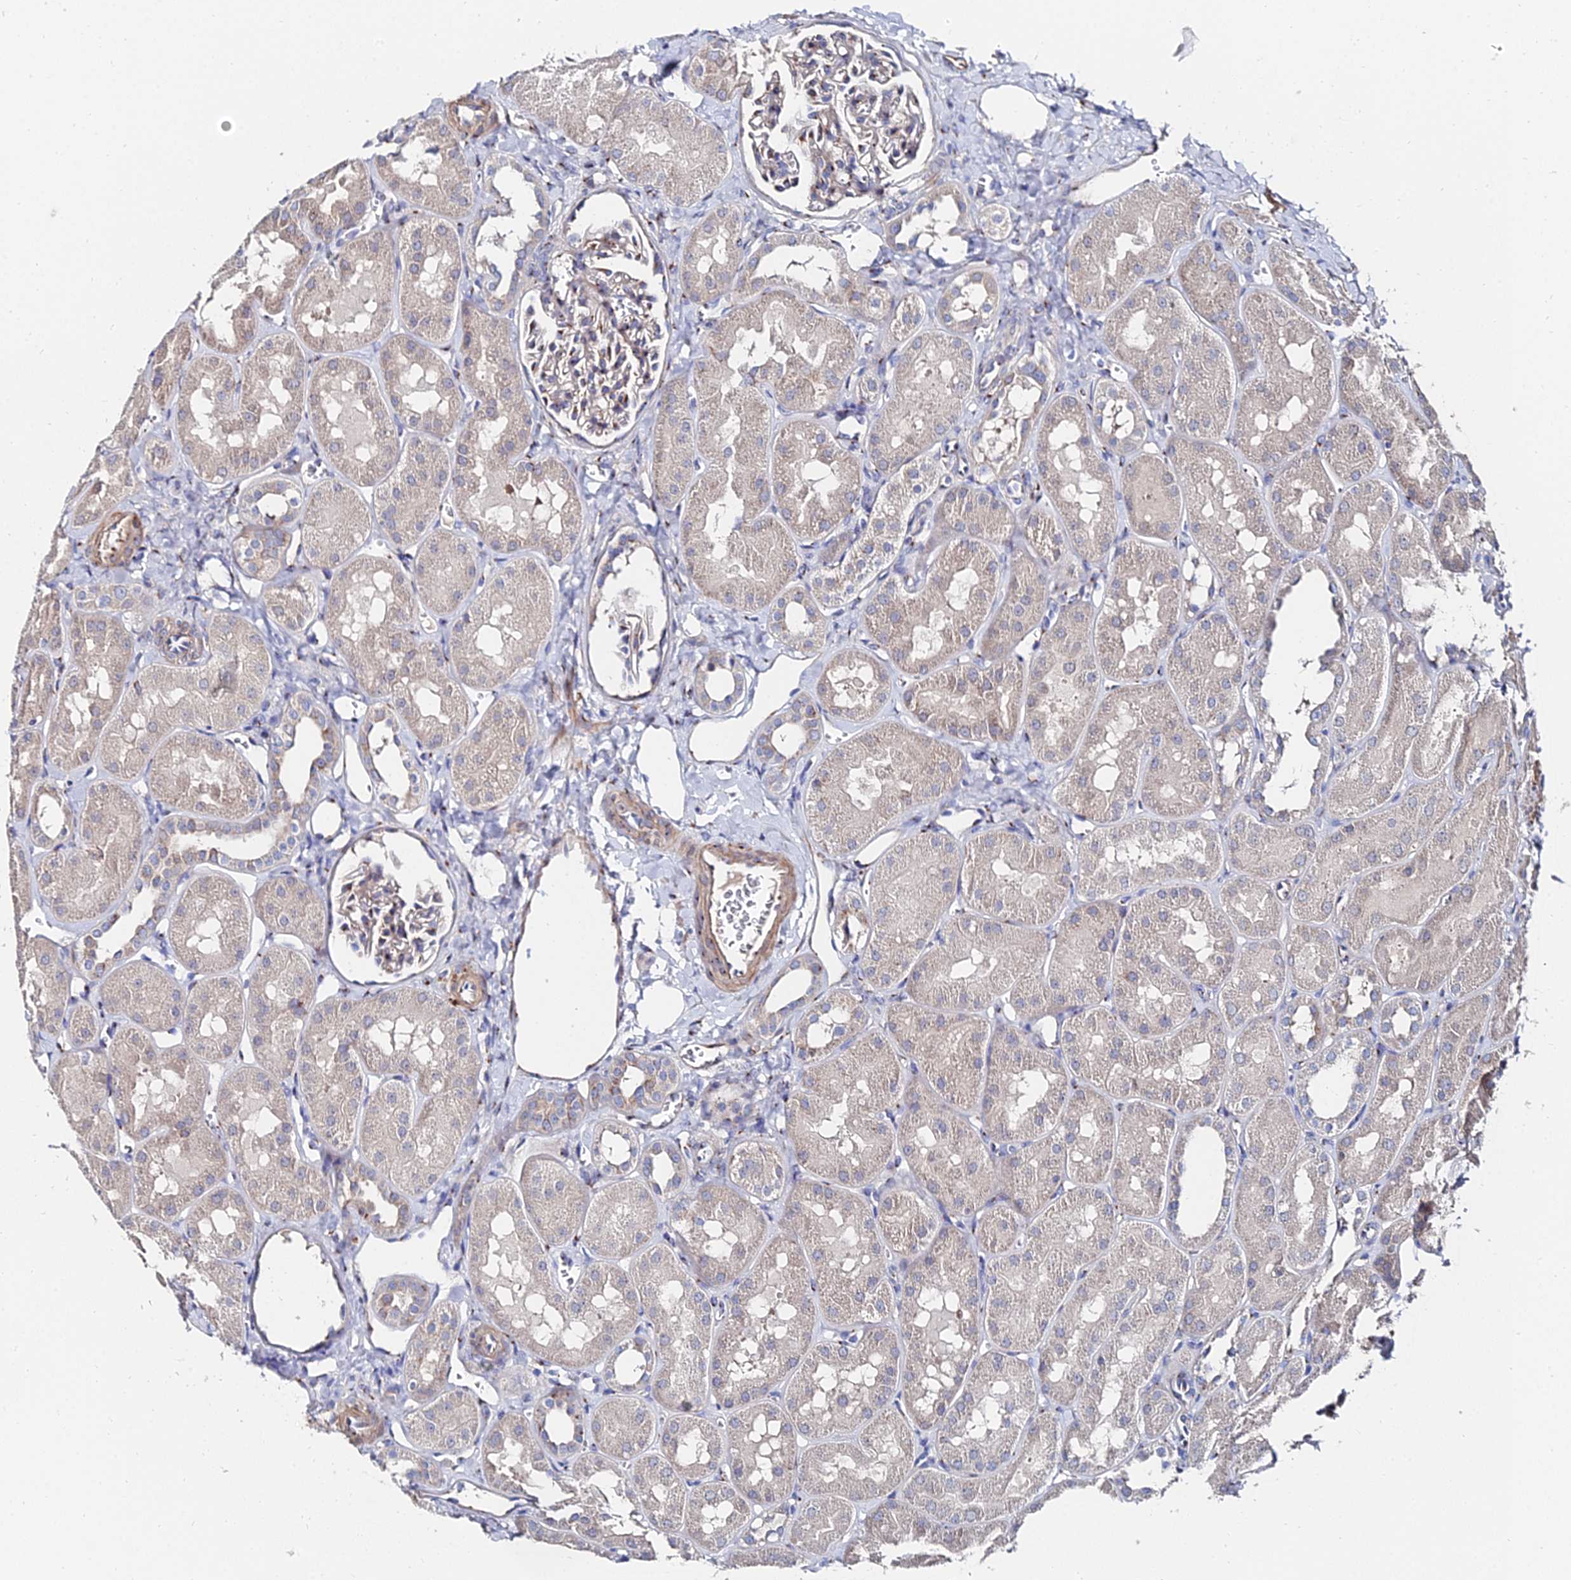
{"staining": {"intensity": "moderate", "quantity": "25%-75%", "location": "cytoplasmic/membranous"}, "tissue": "kidney", "cell_type": "Cells in glomeruli", "image_type": "normal", "snomed": [{"axis": "morphology", "description": "Normal tissue, NOS"}, {"axis": "topography", "description": "Kidney"}, {"axis": "topography", "description": "Urinary bladder"}], "caption": "Immunohistochemical staining of unremarkable human kidney demonstrates medium levels of moderate cytoplasmic/membranous positivity in about 25%-75% of cells in glomeruli.", "gene": "BORCS8", "patient": {"sex": "male", "age": 16}}